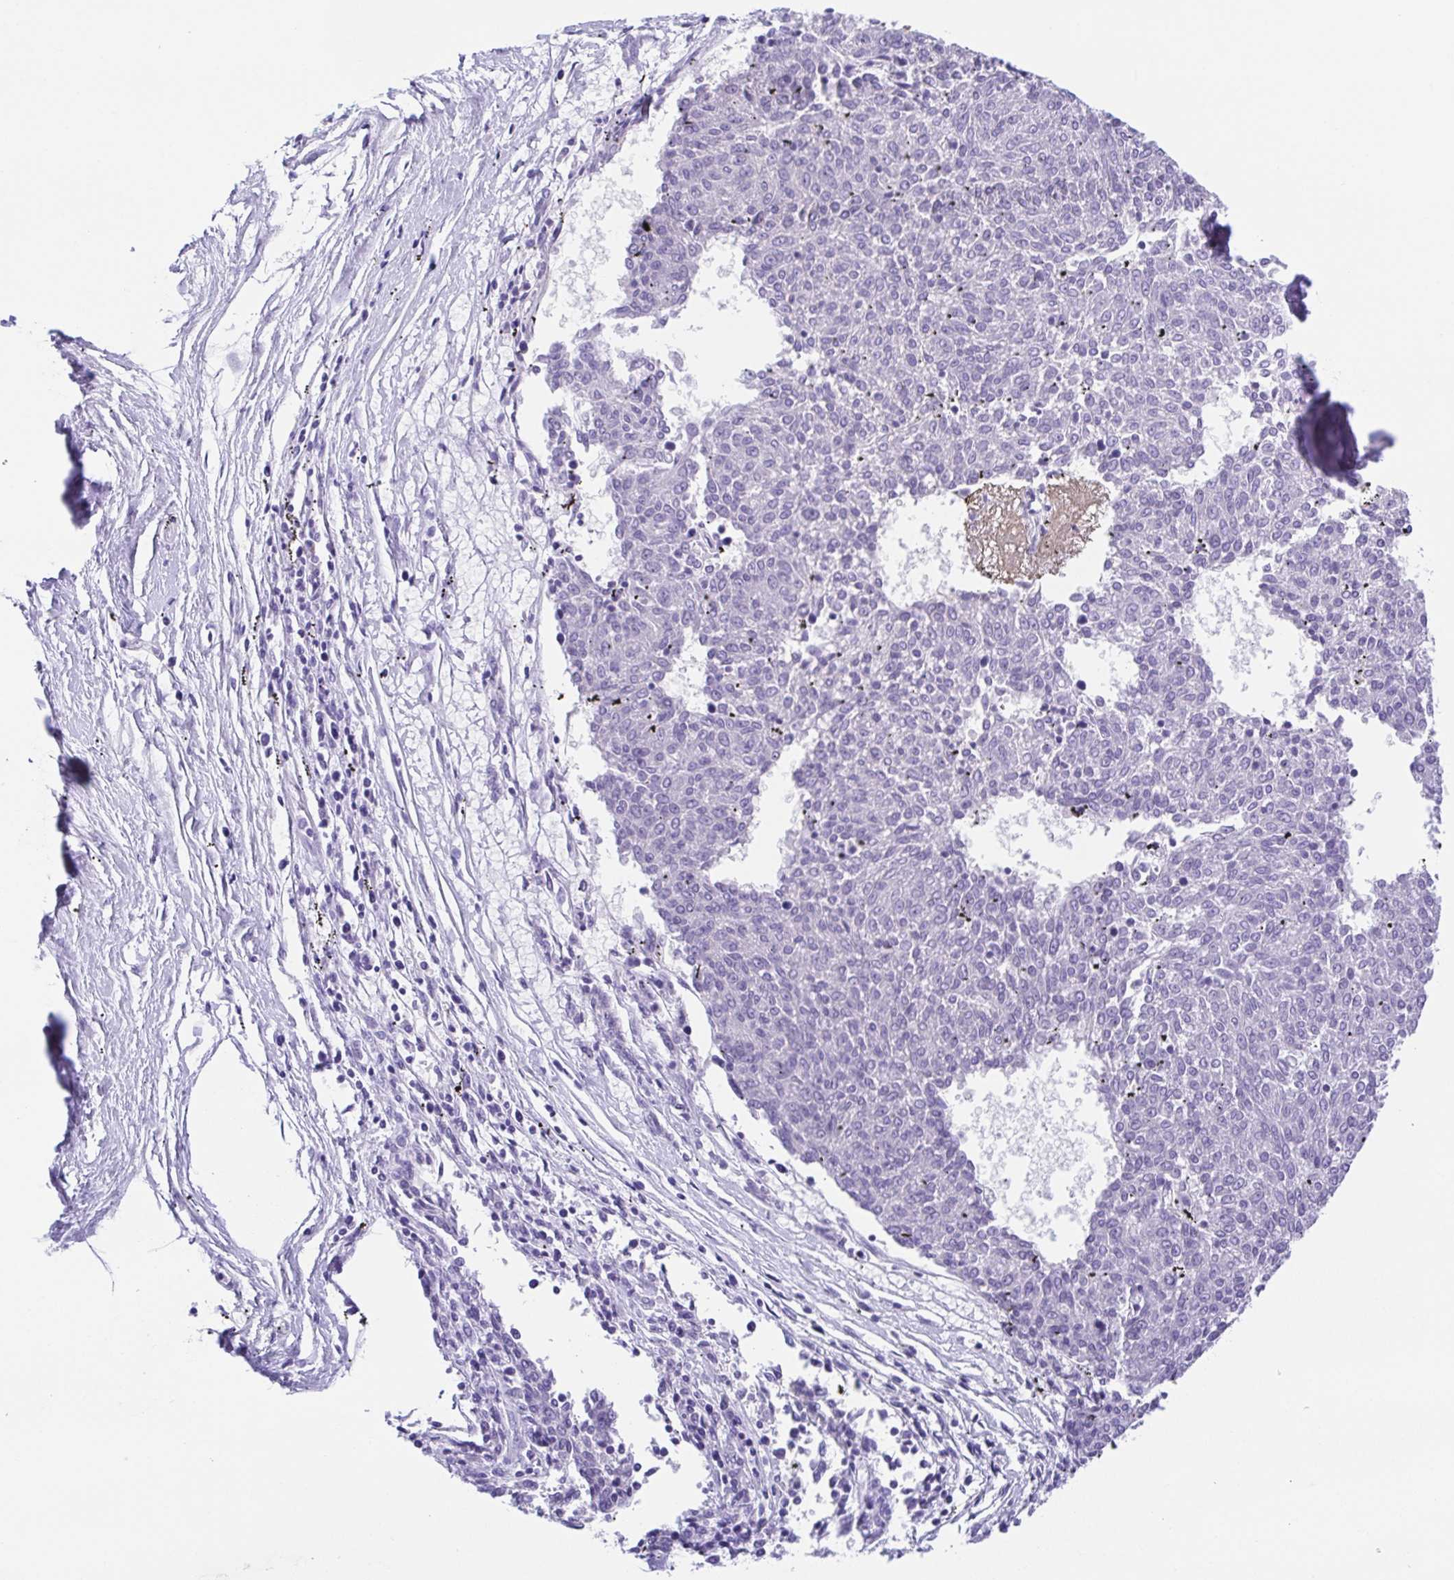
{"staining": {"intensity": "negative", "quantity": "none", "location": "none"}, "tissue": "melanoma", "cell_type": "Tumor cells", "image_type": "cancer", "snomed": [{"axis": "morphology", "description": "Malignant melanoma, NOS"}, {"axis": "topography", "description": "Skin"}], "caption": "The immunohistochemistry (IHC) histopathology image has no significant expression in tumor cells of melanoma tissue.", "gene": "SPATA4", "patient": {"sex": "female", "age": 72}}